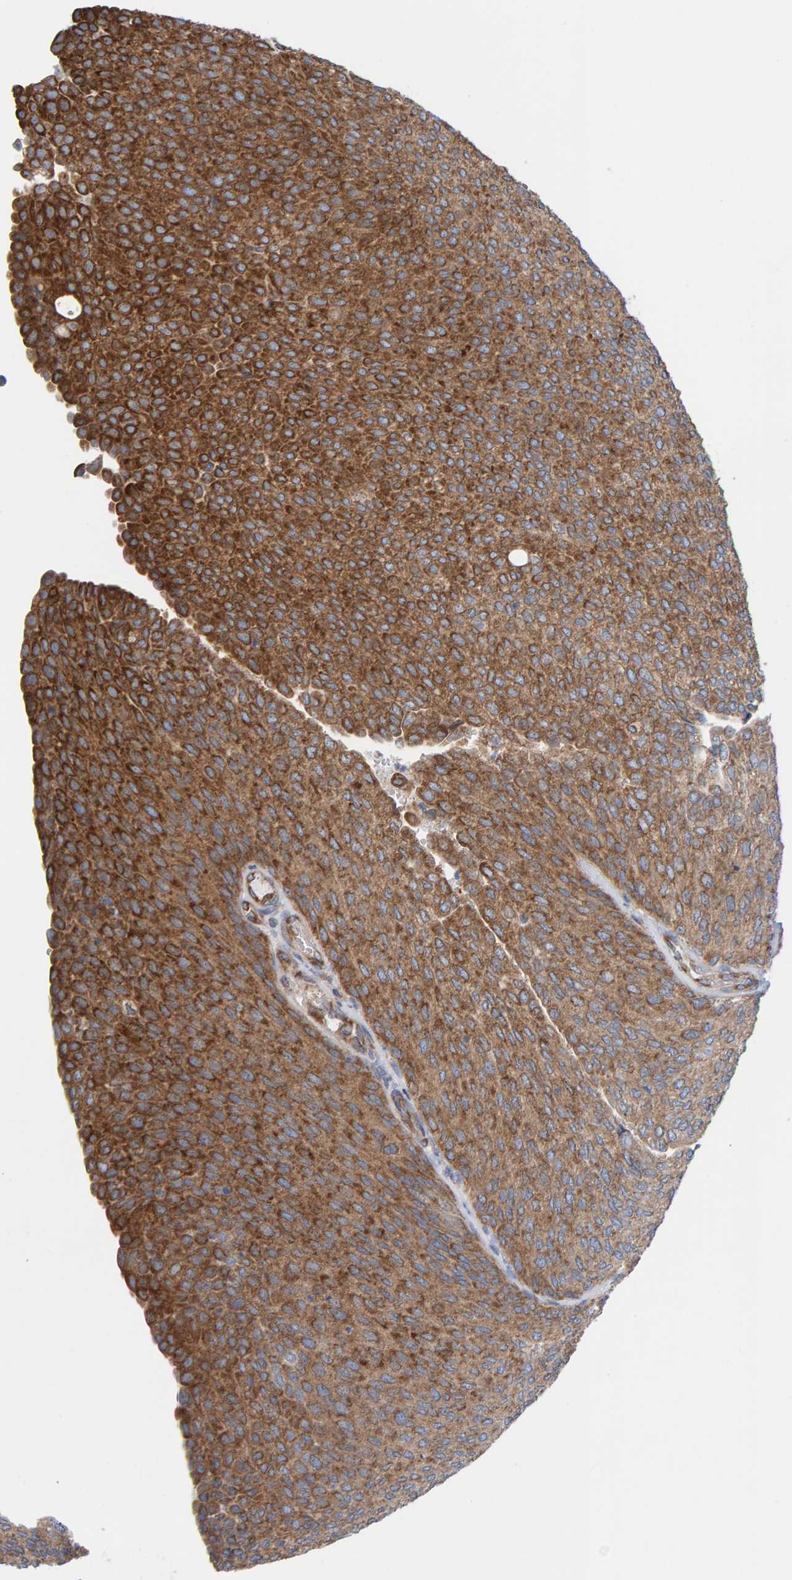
{"staining": {"intensity": "strong", "quantity": "25%-75%", "location": "cytoplasmic/membranous"}, "tissue": "urothelial cancer", "cell_type": "Tumor cells", "image_type": "cancer", "snomed": [{"axis": "morphology", "description": "Urothelial carcinoma, Low grade"}, {"axis": "topography", "description": "Urinary bladder"}], "caption": "Urothelial cancer stained for a protein reveals strong cytoplasmic/membranous positivity in tumor cells.", "gene": "CDK5RAP3", "patient": {"sex": "female", "age": 79}}